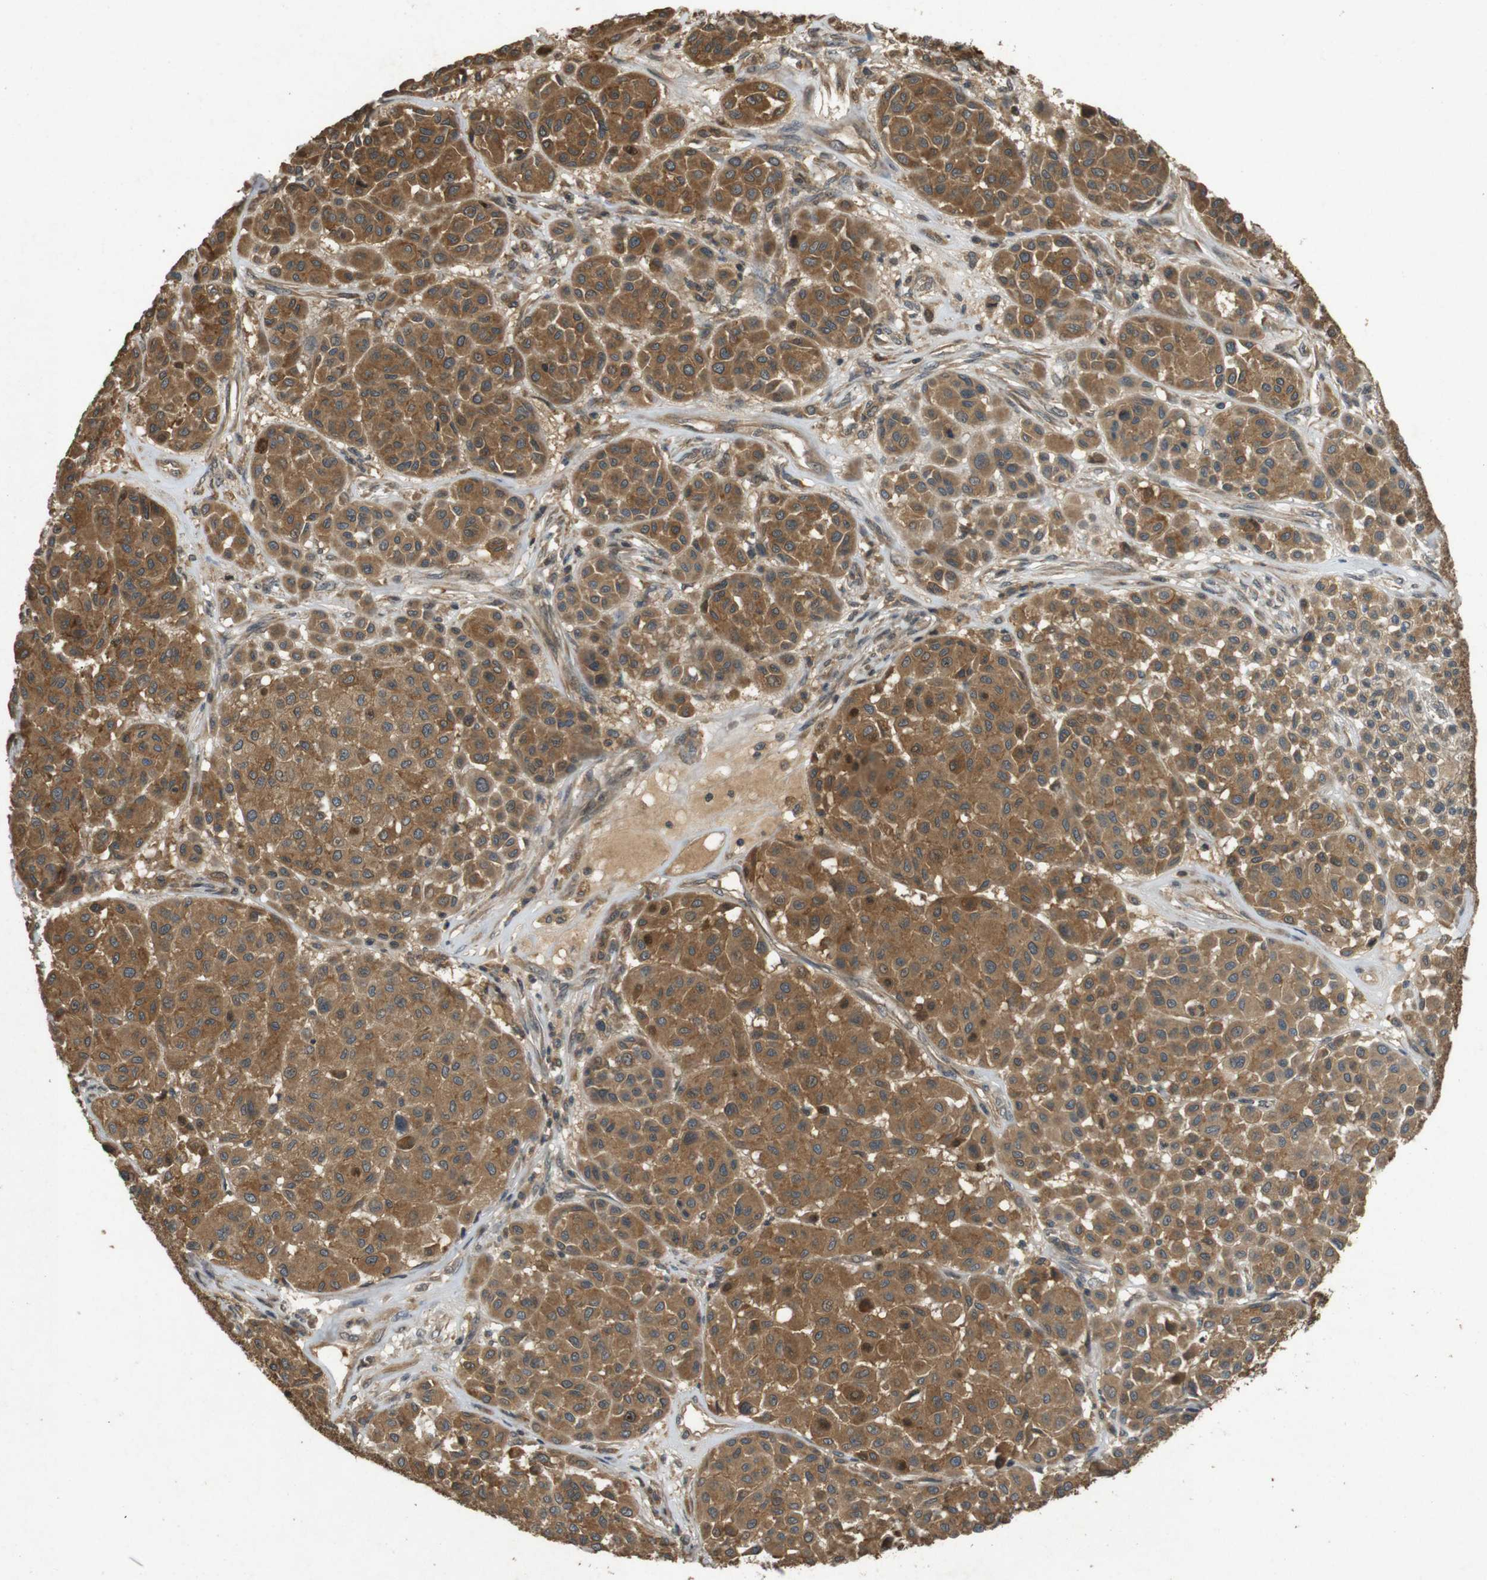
{"staining": {"intensity": "moderate", "quantity": ">75%", "location": "cytoplasmic/membranous"}, "tissue": "melanoma", "cell_type": "Tumor cells", "image_type": "cancer", "snomed": [{"axis": "morphology", "description": "Malignant melanoma, Metastatic site"}, {"axis": "topography", "description": "Soft tissue"}], "caption": "Melanoma stained for a protein (brown) demonstrates moderate cytoplasmic/membranous positive staining in about >75% of tumor cells.", "gene": "TAP1", "patient": {"sex": "male", "age": 41}}